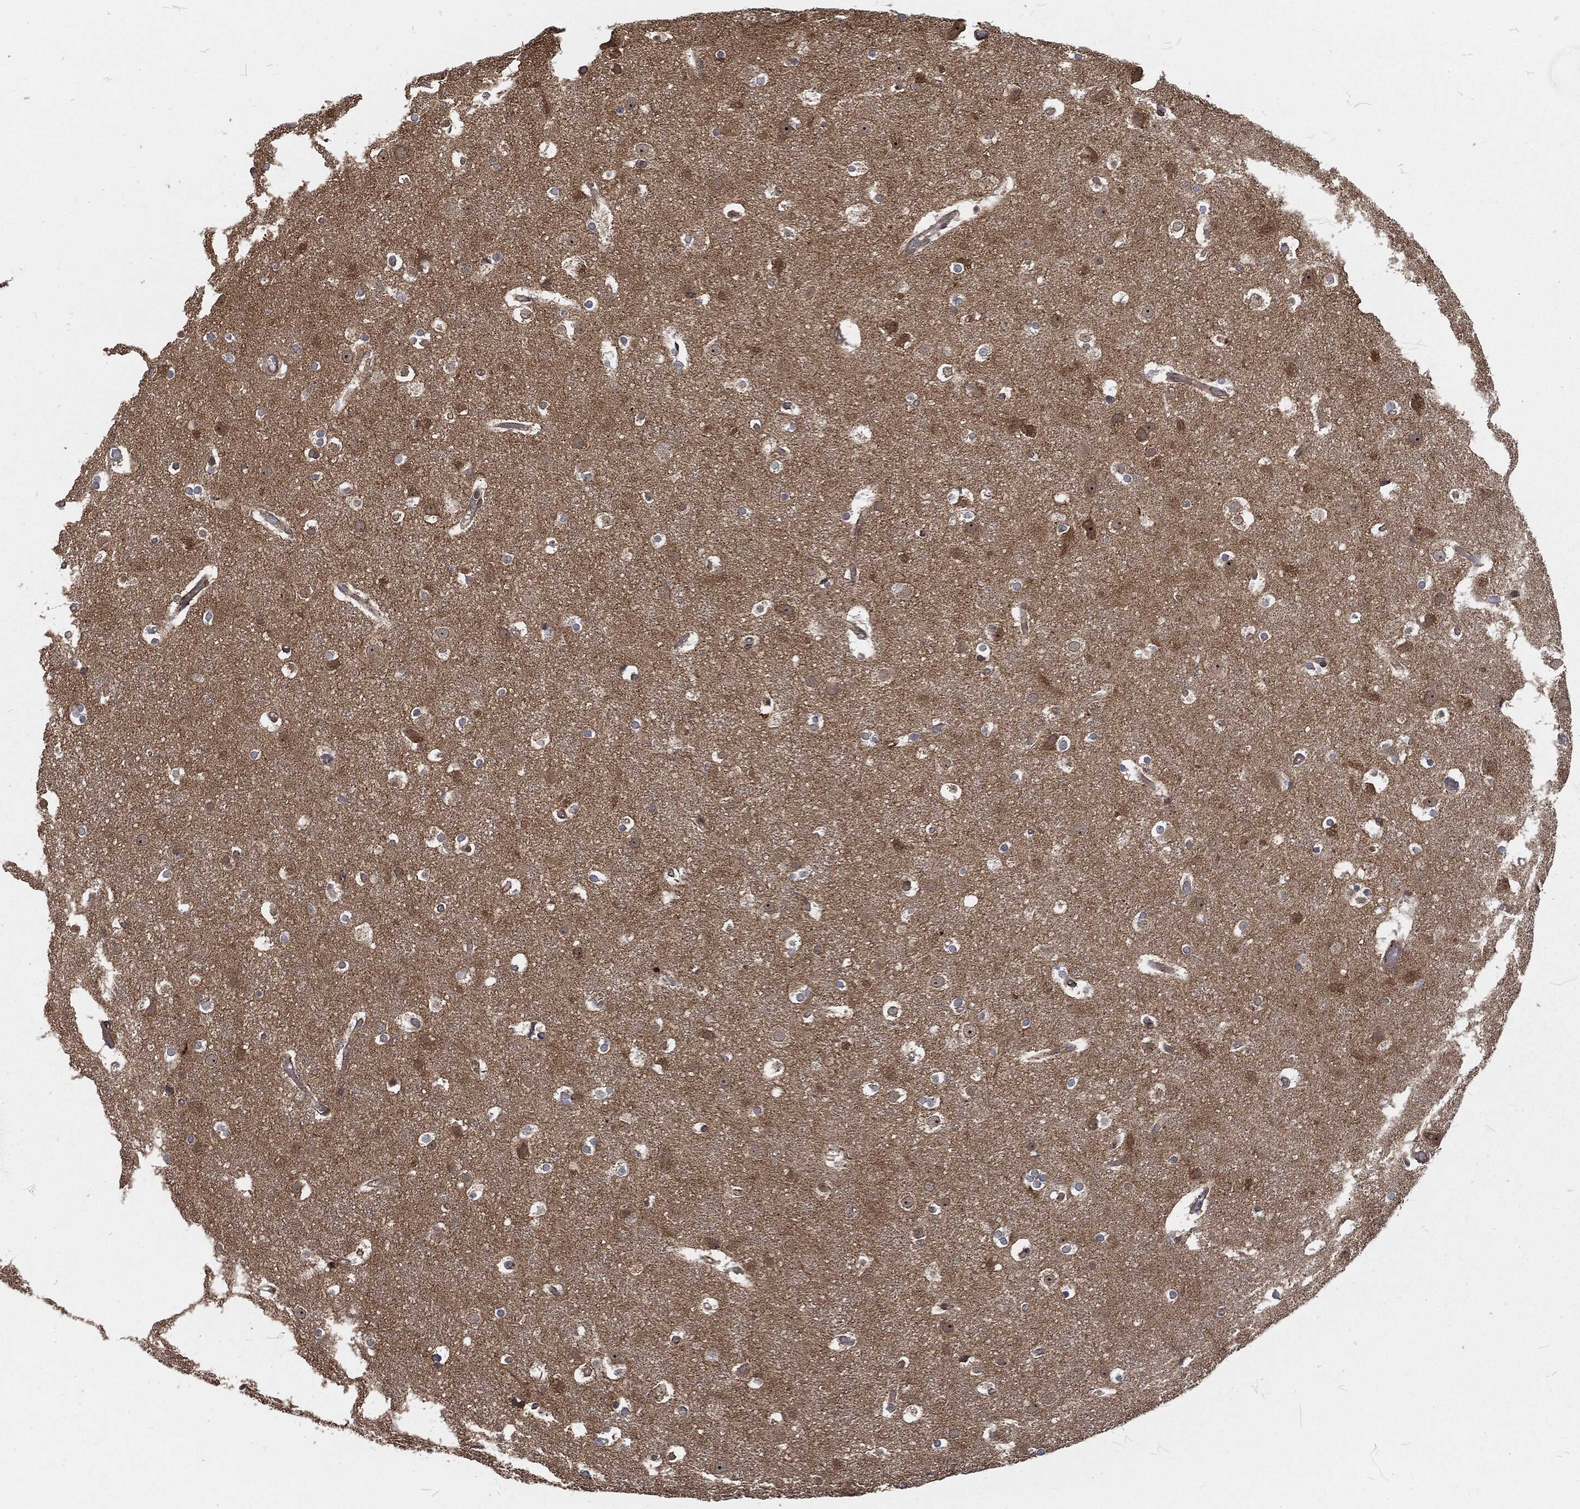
{"staining": {"intensity": "negative", "quantity": "none", "location": "none"}, "tissue": "cerebral cortex", "cell_type": "Endothelial cells", "image_type": "normal", "snomed": [{"axis": "morphology", "description": "Normal tissue, NOS"}, {"axis": "topography", "description": "Cerebral cortex"}], "caption": "IHC image of normal cerebral cortex: human cerebral cortex stained with DAB (3,3'-diaminobenzidine) demonstrates no significant protein positivity in endothelial cells.", "gene": "RFTN1", "patient": {"sex": "female", "age": 52}}